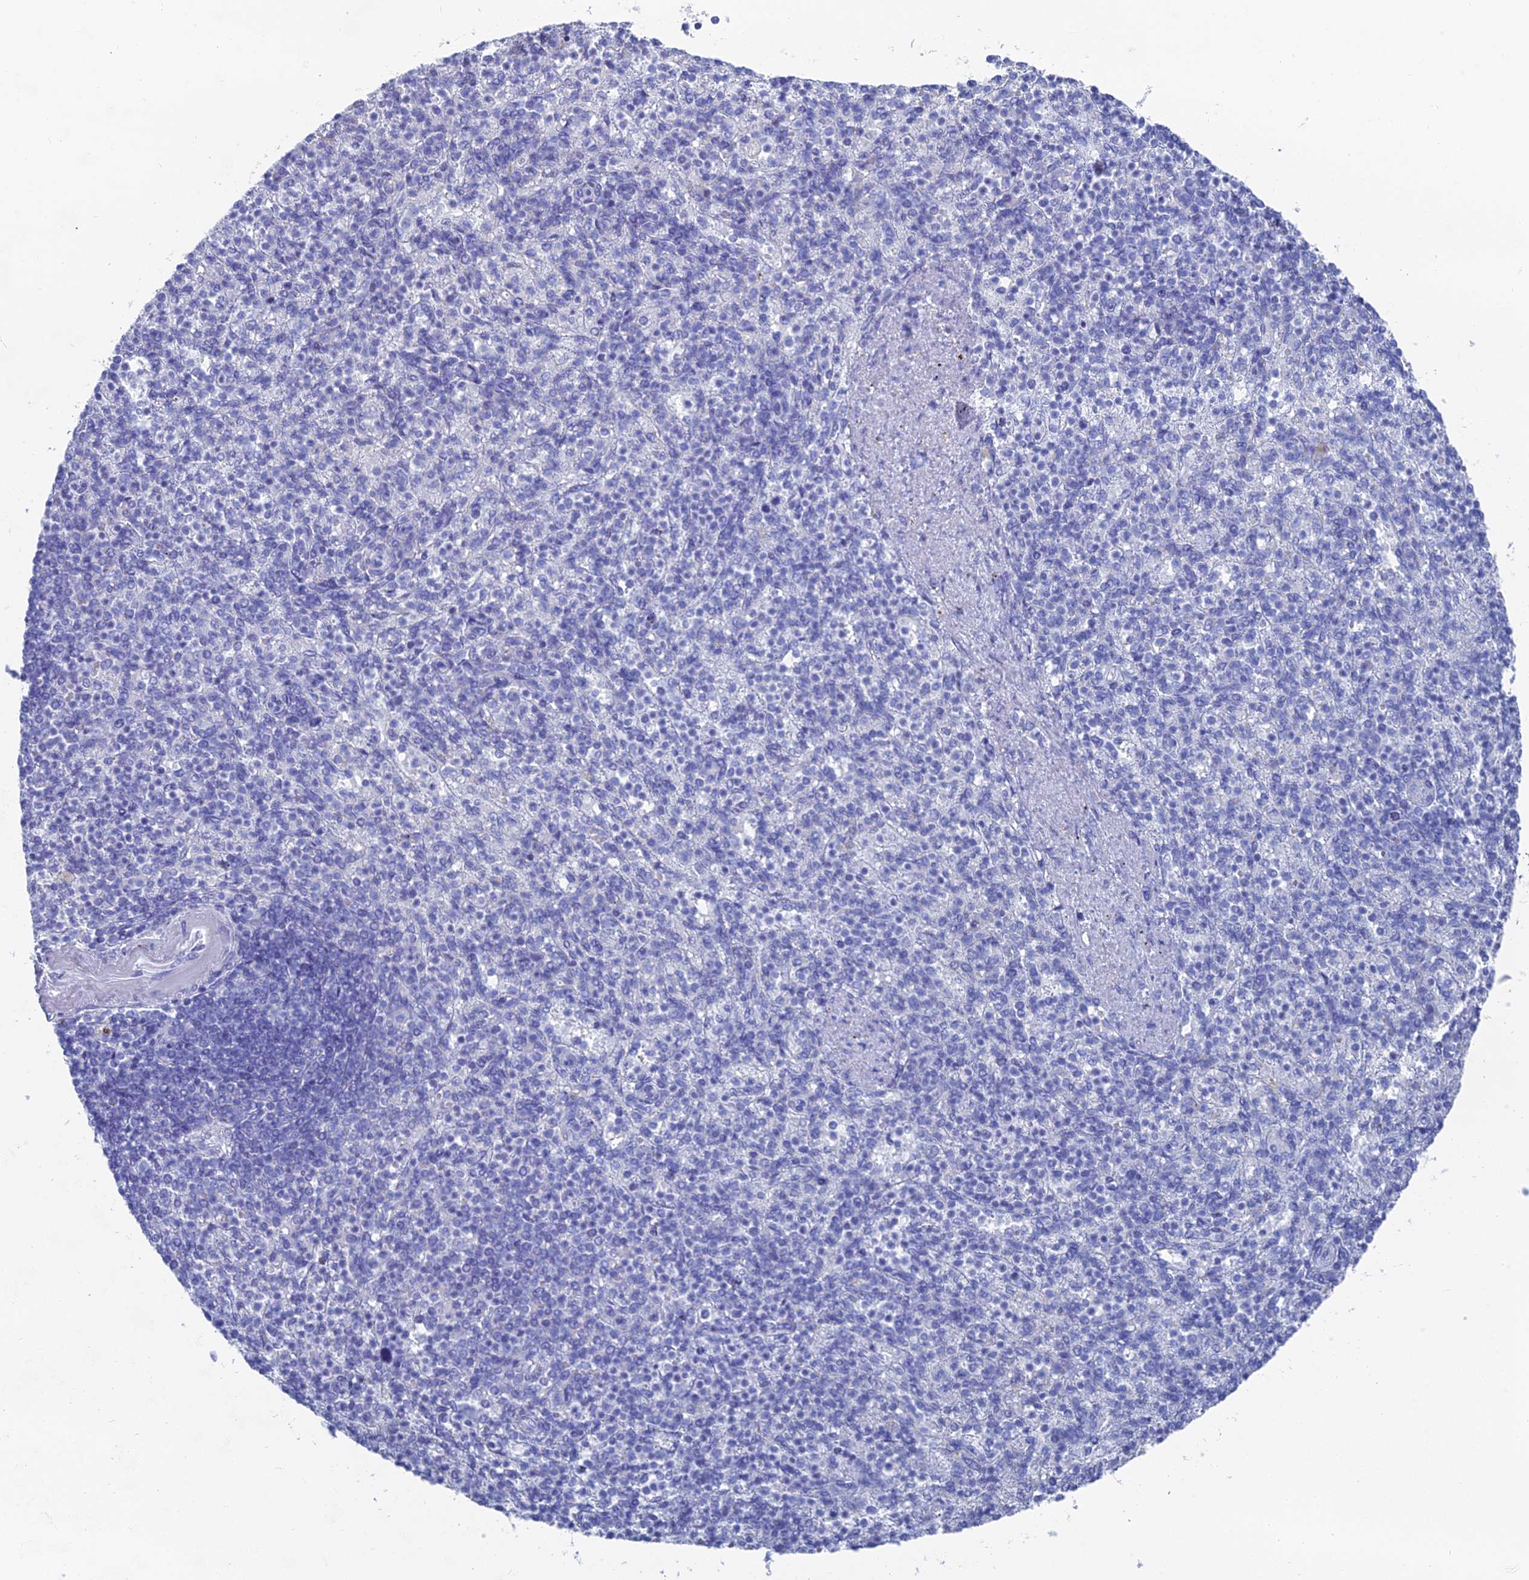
{"staining": {"intensity": "negative", "quantity": "none", "location": "none"}, "tissue": "spleen", "cell_type": "Cells in red pulp", "image_type": "normal", "snomed": [{"axis": "morphology", "description": "Normal tissue, NOS"}, {"axis": "topography", "description": "Spleen"}], "caption": "Cells in red pulp show no significant staining in normal spleen. Nuclei are stained in blue.", "gene": "ENPP3", "patient": {"sex": "female", "age": 74}}